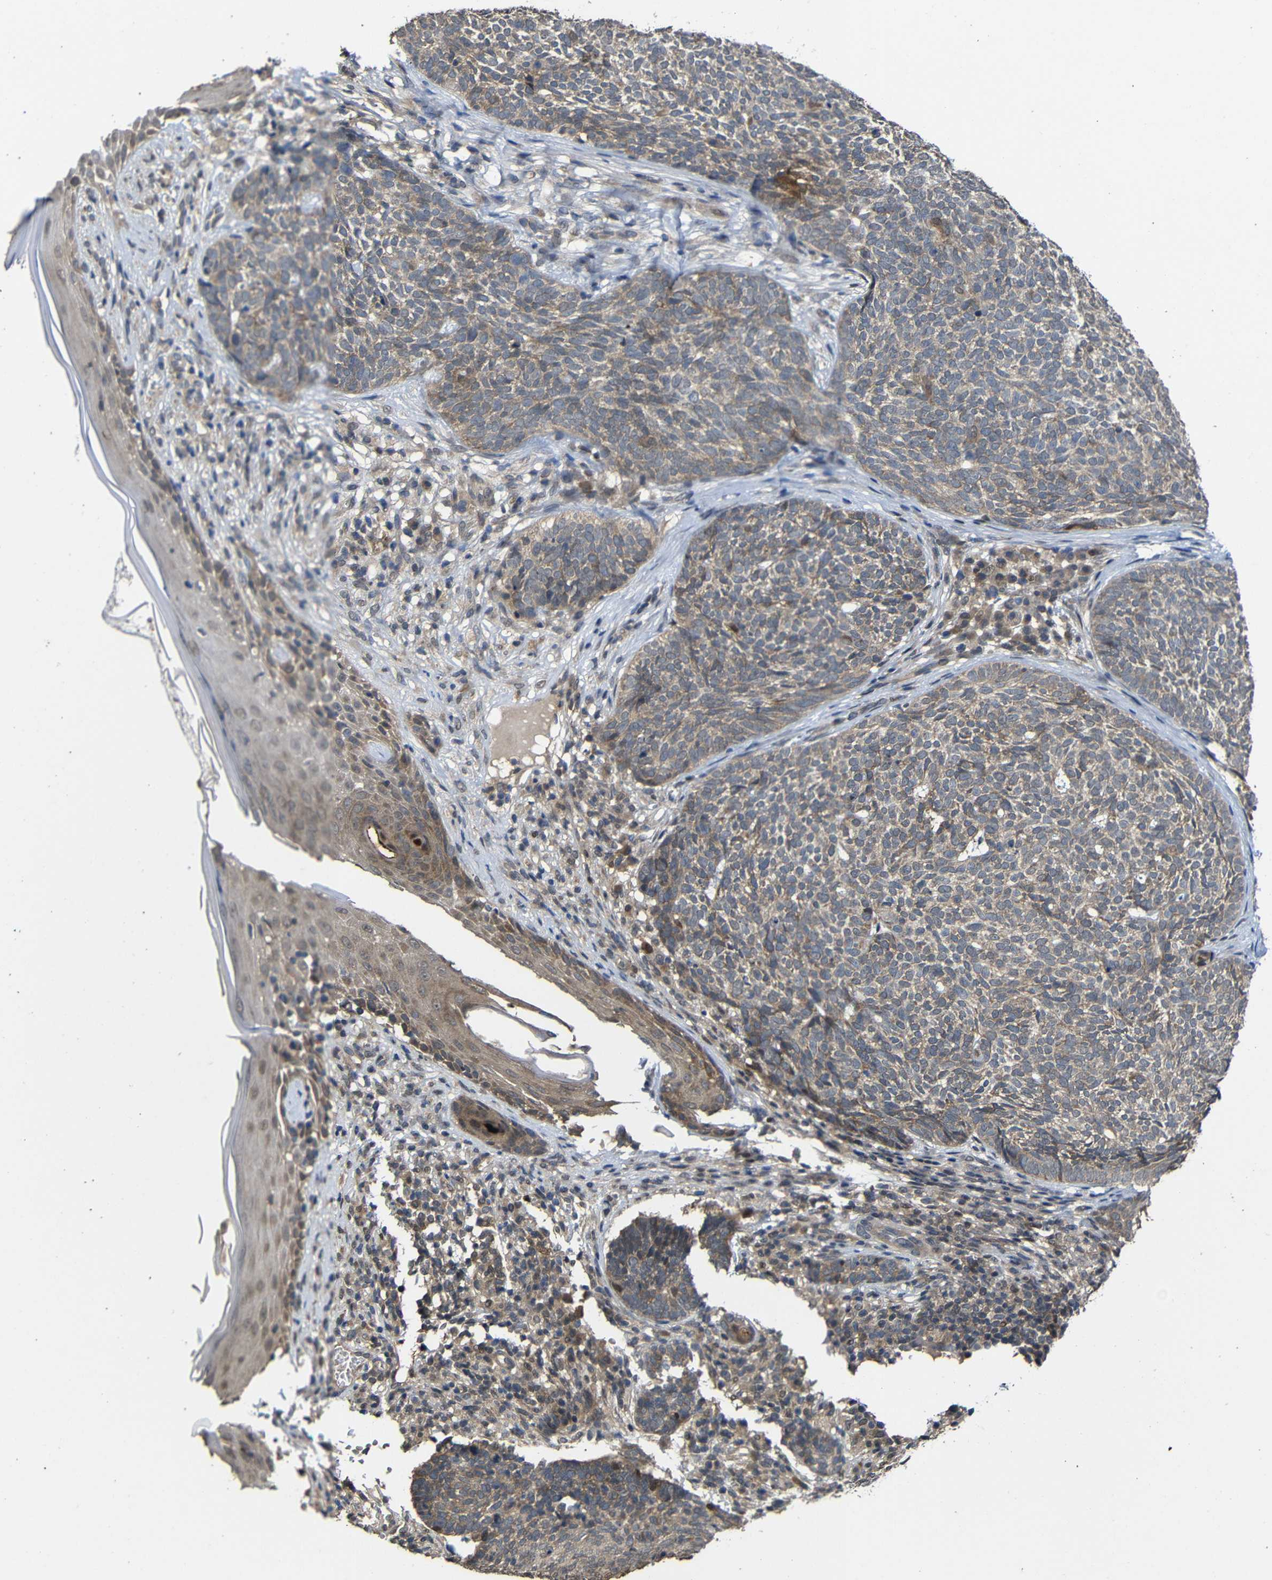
{"staining": {"intensity": "weak", "quantity": "25%-75%", "location": "cytoplasmic/membranous"}, "tissue": "skin cancer", "cell_type": "Tumor cells", "image_type": "cancer", "snomed": [{"axis": "morphology", "description": "Basal cell carcinoma"}, {"axis": "topography", "description": "Skin"}], "caption": "Human basal cell carcinoma (skin) stained with a brown dye displays weak cytoplasmic/membranous positive staining in about 25%-75% of tumor cells.", "gene": "ATG12", "patient": {"sex": "female", "age": 84}}